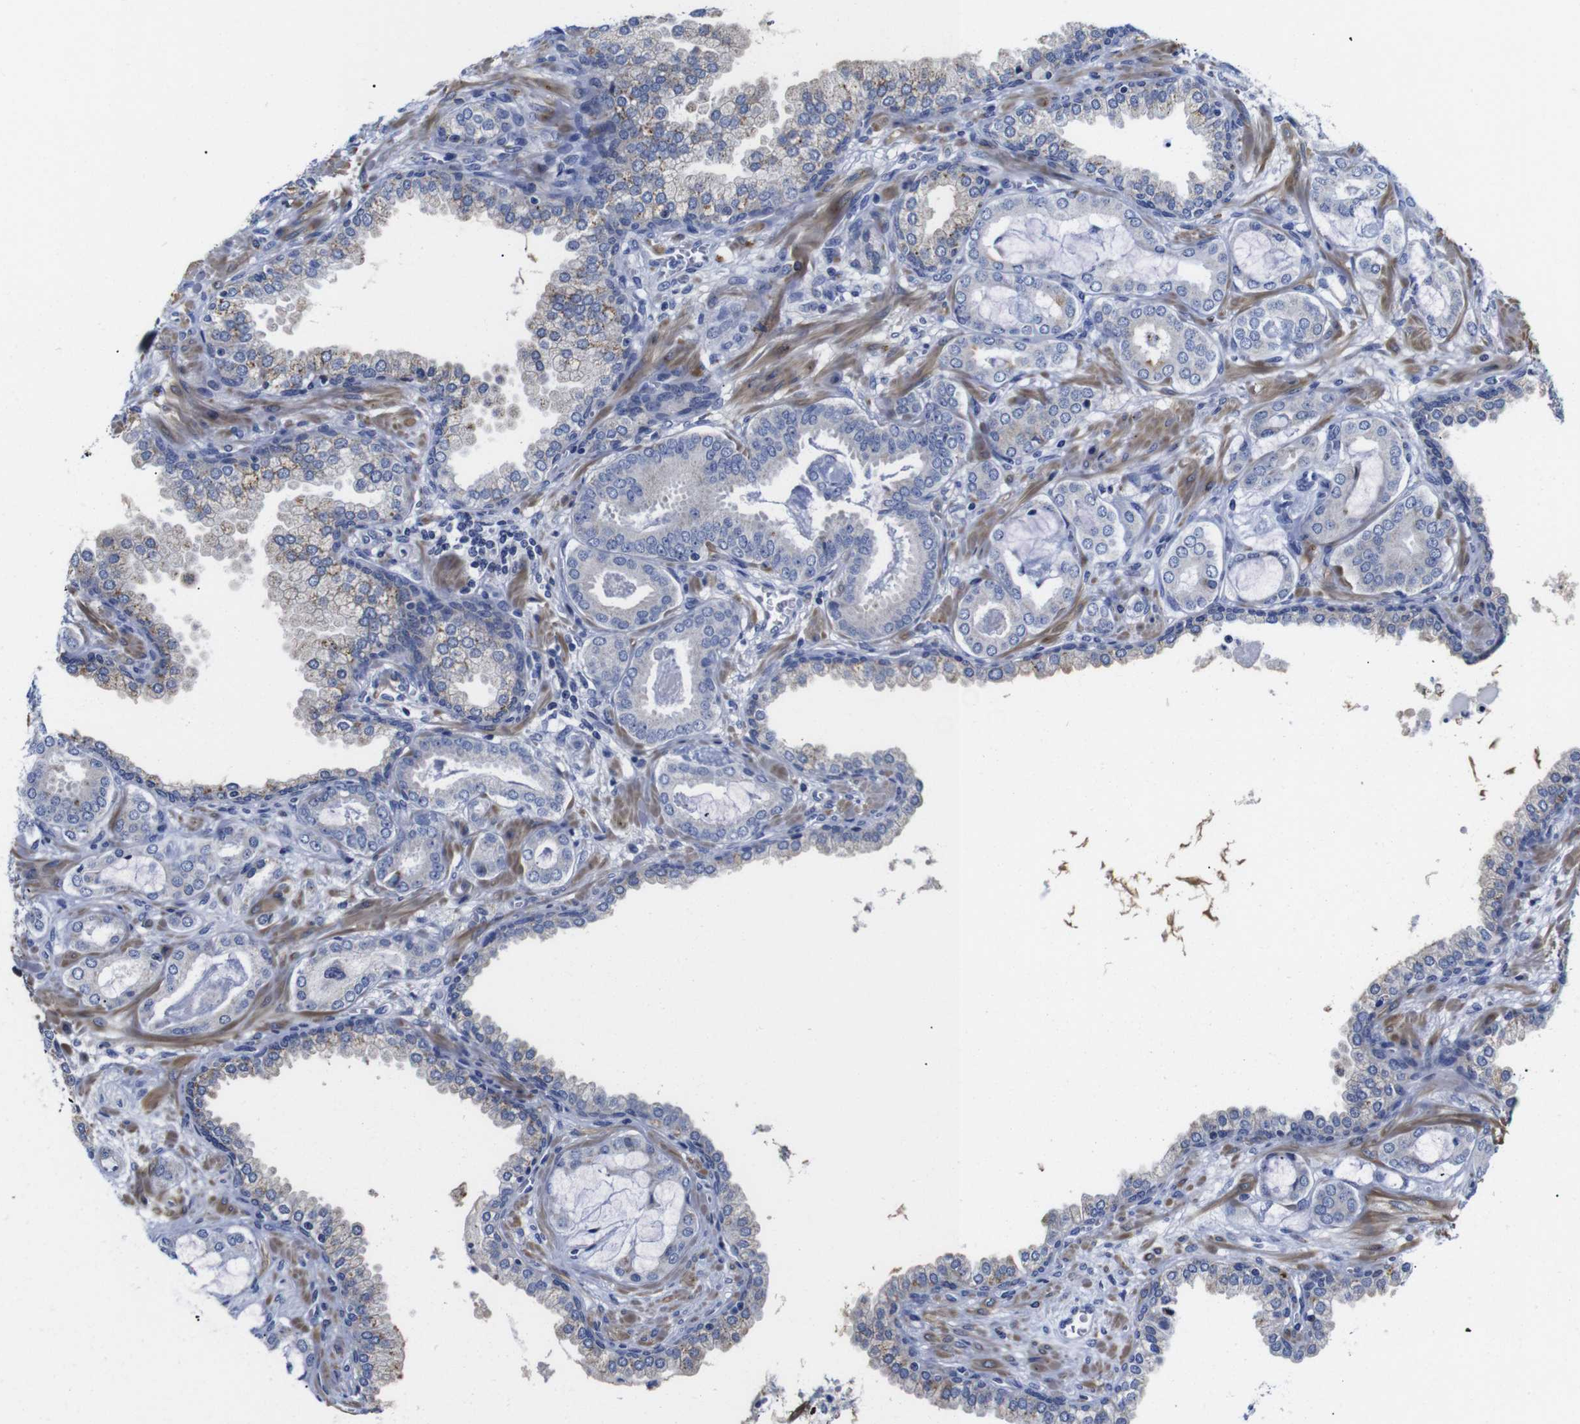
{"staining": {"intensity": "negative", "quantity": "none", "location": "none"}, "tissue": "prostate cancer", "cell_type": "Tumor cells", "image_type": "cancer", "snomed": [{"axis": "morphology", "description": "Adenocarcinoma, Low grade"}, {"axis": "topography", "description": "Prostate"}], "caption": "There is no significant staining in tumor cells of prostate low-grade adenocarcinoma. (Stains: DAB IHC with hematoxylin counter stain, Microscopy: brightfield microscopy at high magnification).", "gene": "LRRC55", "patient": {"sex": "male", "age": 53}}